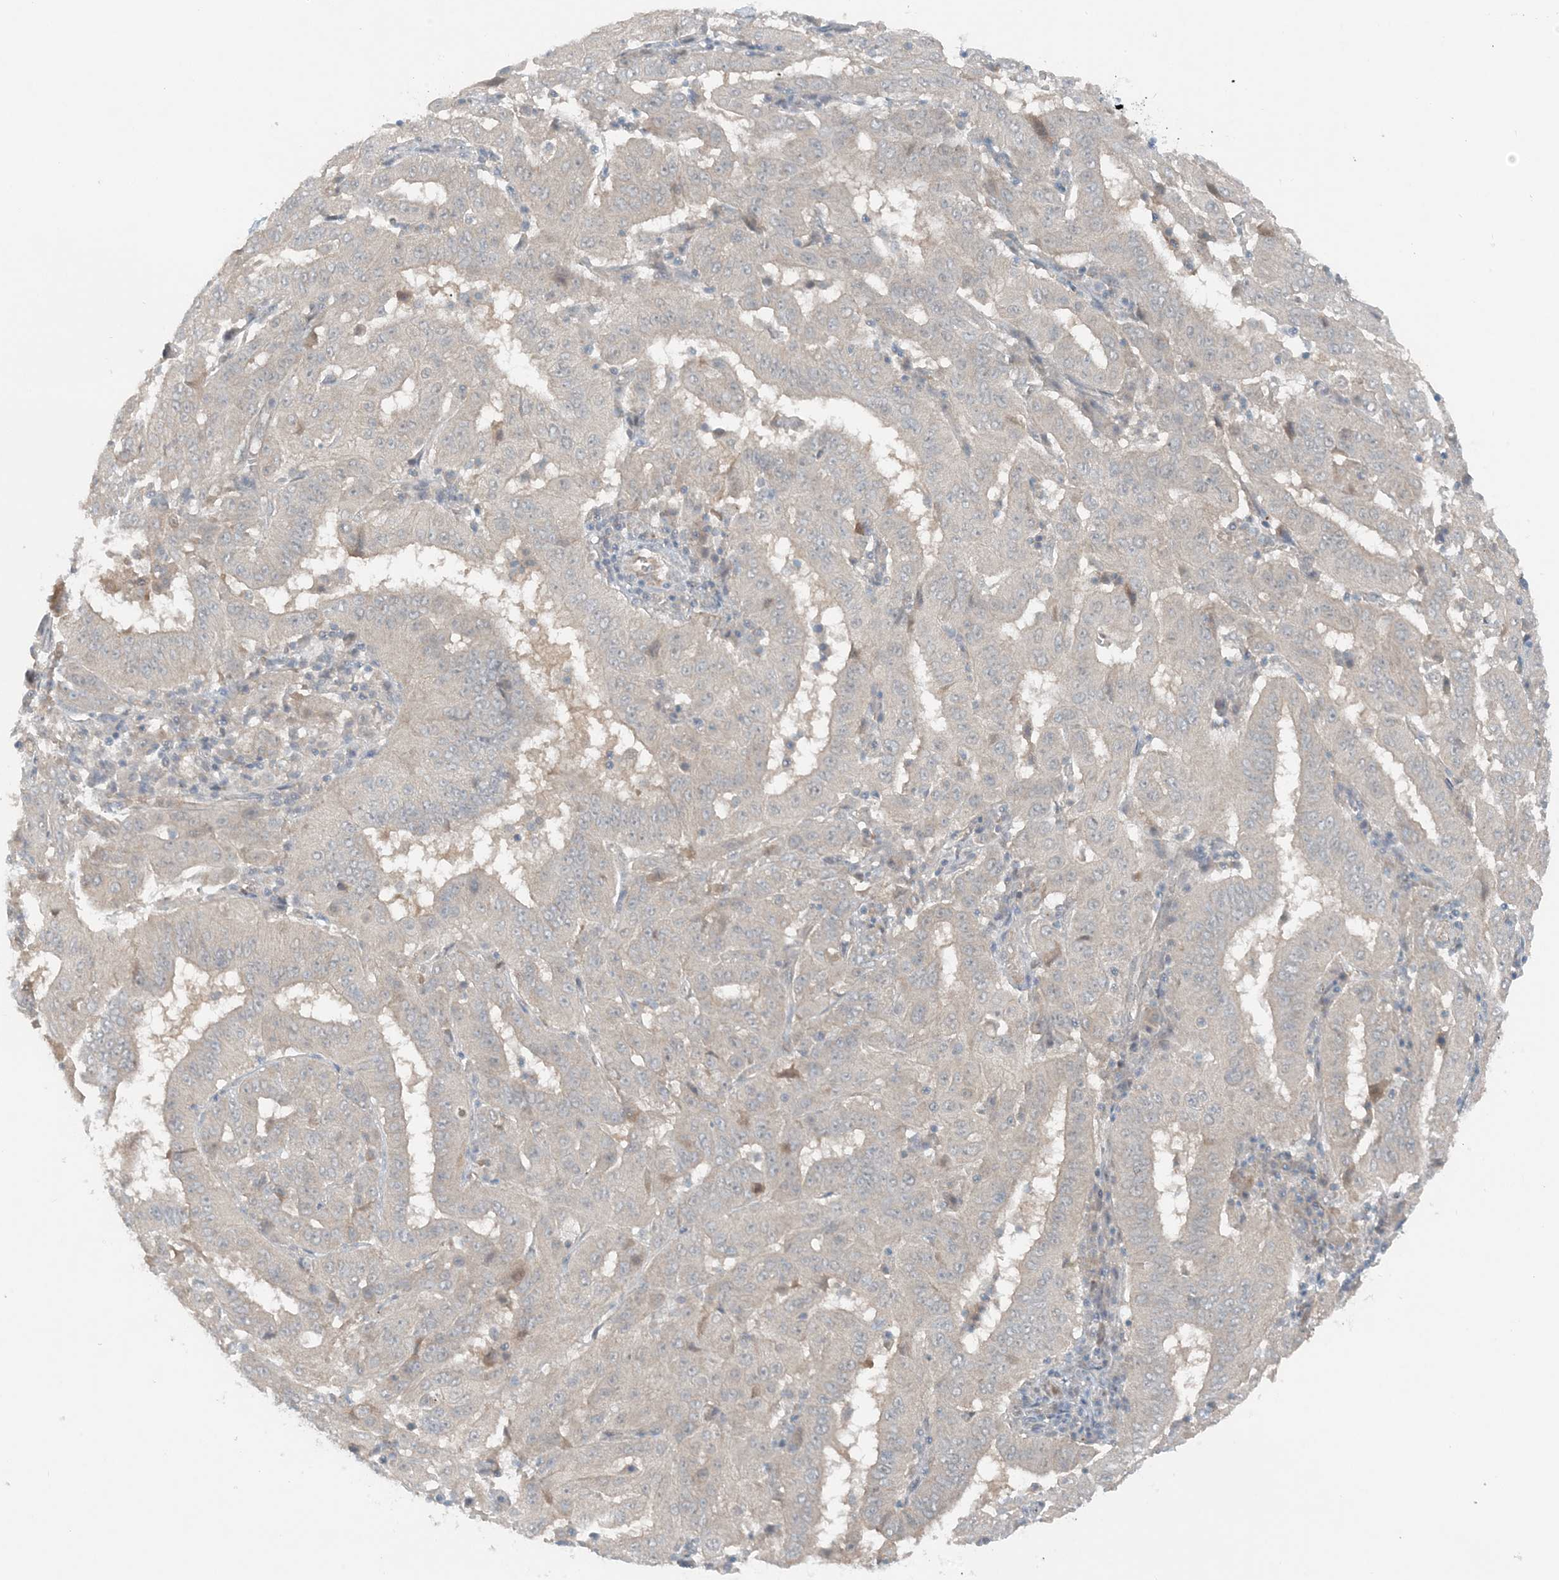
{"staining": {"intensity": "negative", "quantity": "none", "location": "none"}, "tissue": "pancreatic cancer", "cell_type": "Tumor cells", "image_type": "cancer", "snomed": [{"axis": "morphology", "description": "Adenocarcinoma, NOS"}, {"axis": "topography", "description": "Pancreas"}], "caption": "This is an immunohistochemistry (IHC) micrograph of pancreatic cancer. There is no expression in tumor cells.", "gene": "MITD1", "patient": {"sex": "male", "age": 63}}